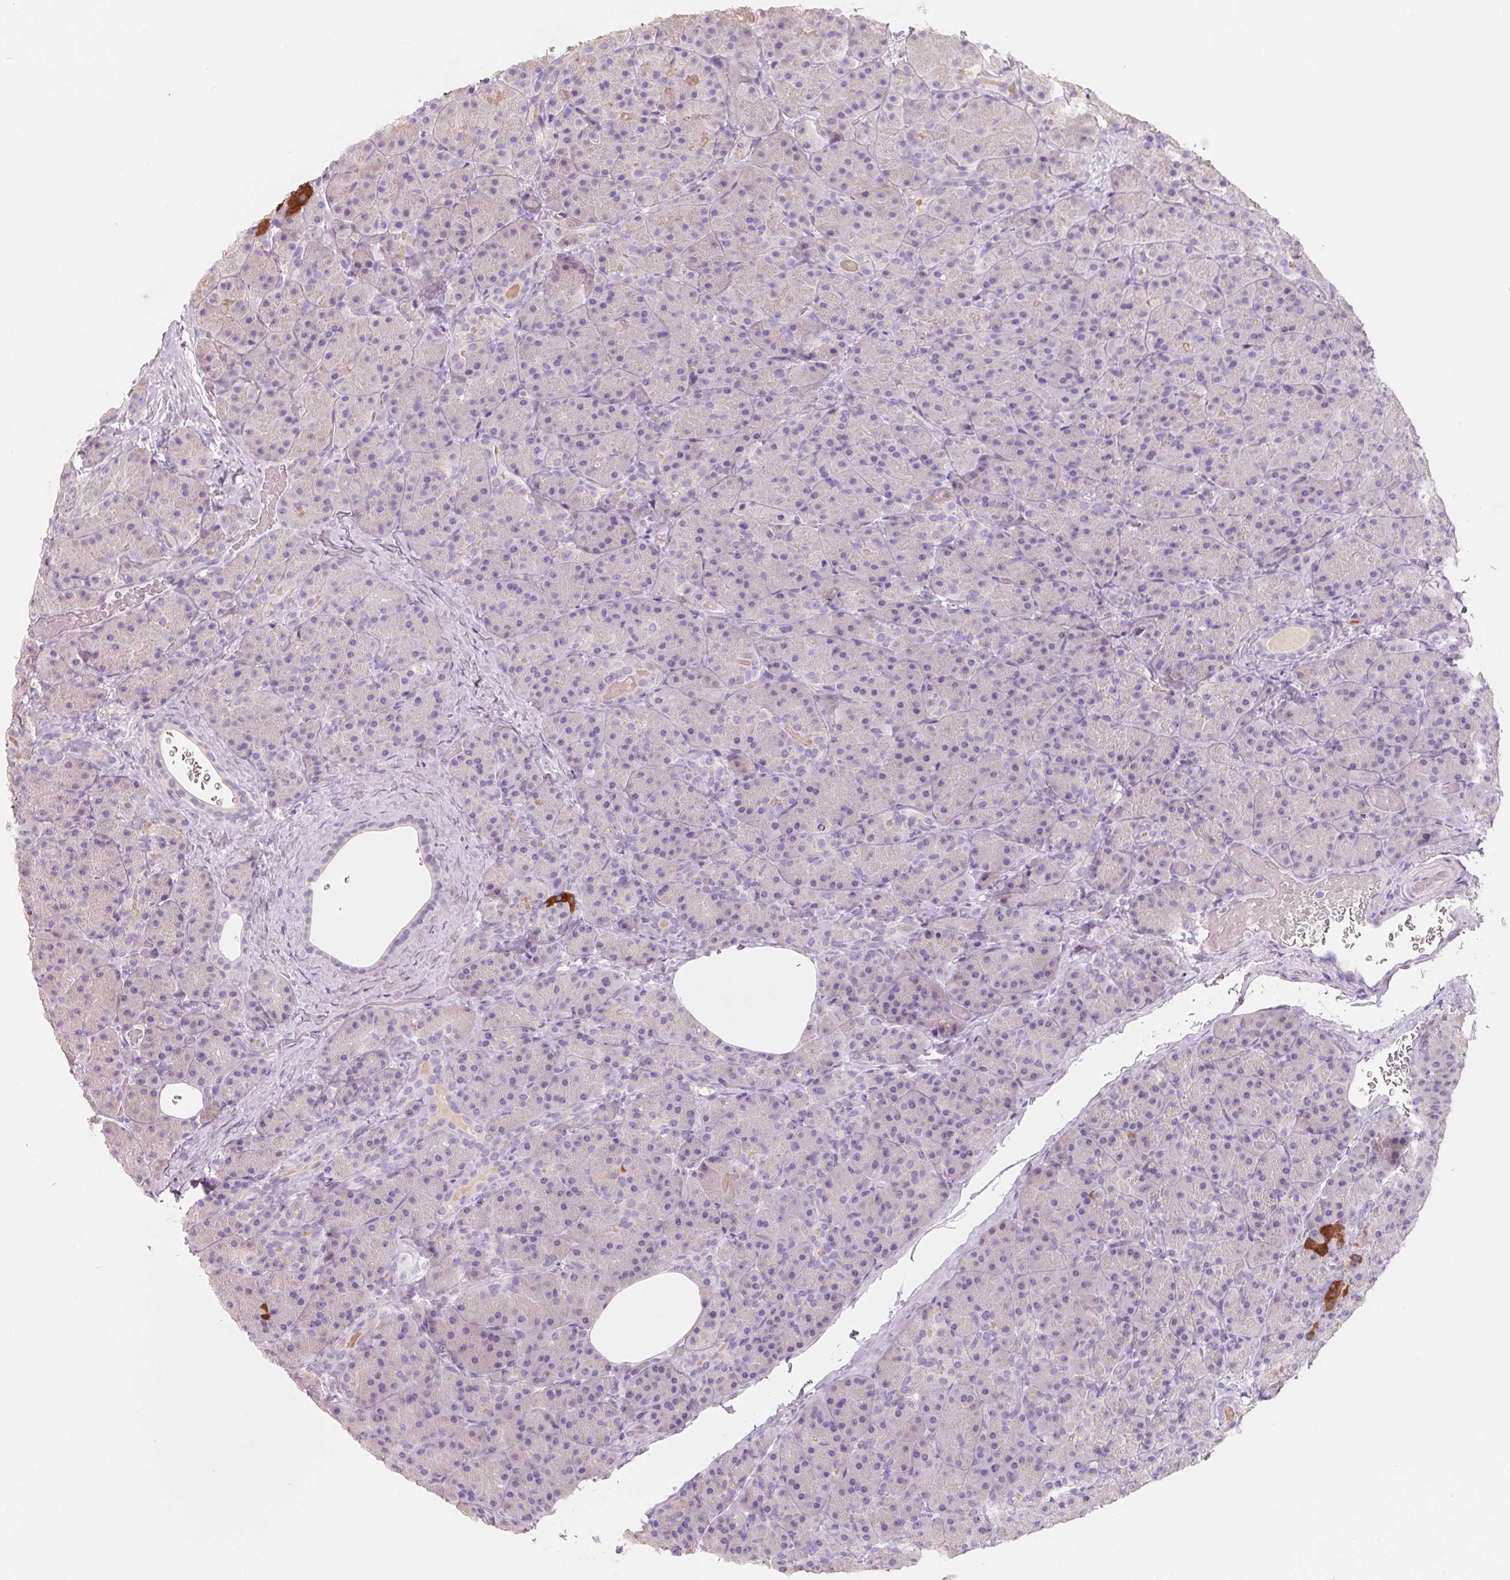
{"staining": {"intensity": "strong", "quantity": "<25%", "location": "cytoplasmic/membranous"}, "tissue": "pancreas", "cell_type": "Exocrine glandular cells", "image_type": "normal", "snomed": [{"axis": "morphology", "description": "Normal tissue, NOS"}, {"axis": "topography", "description": "Pancreas"}], "caption": "A high-resolution histopathology image shows IHC staining of benign pancreas, which shows strong cytoplasmic/membranous positivity in about <25% of exocrine glandular cells.", "gene": "FTCD", "patient": {"sex": "male", "age": 57}}